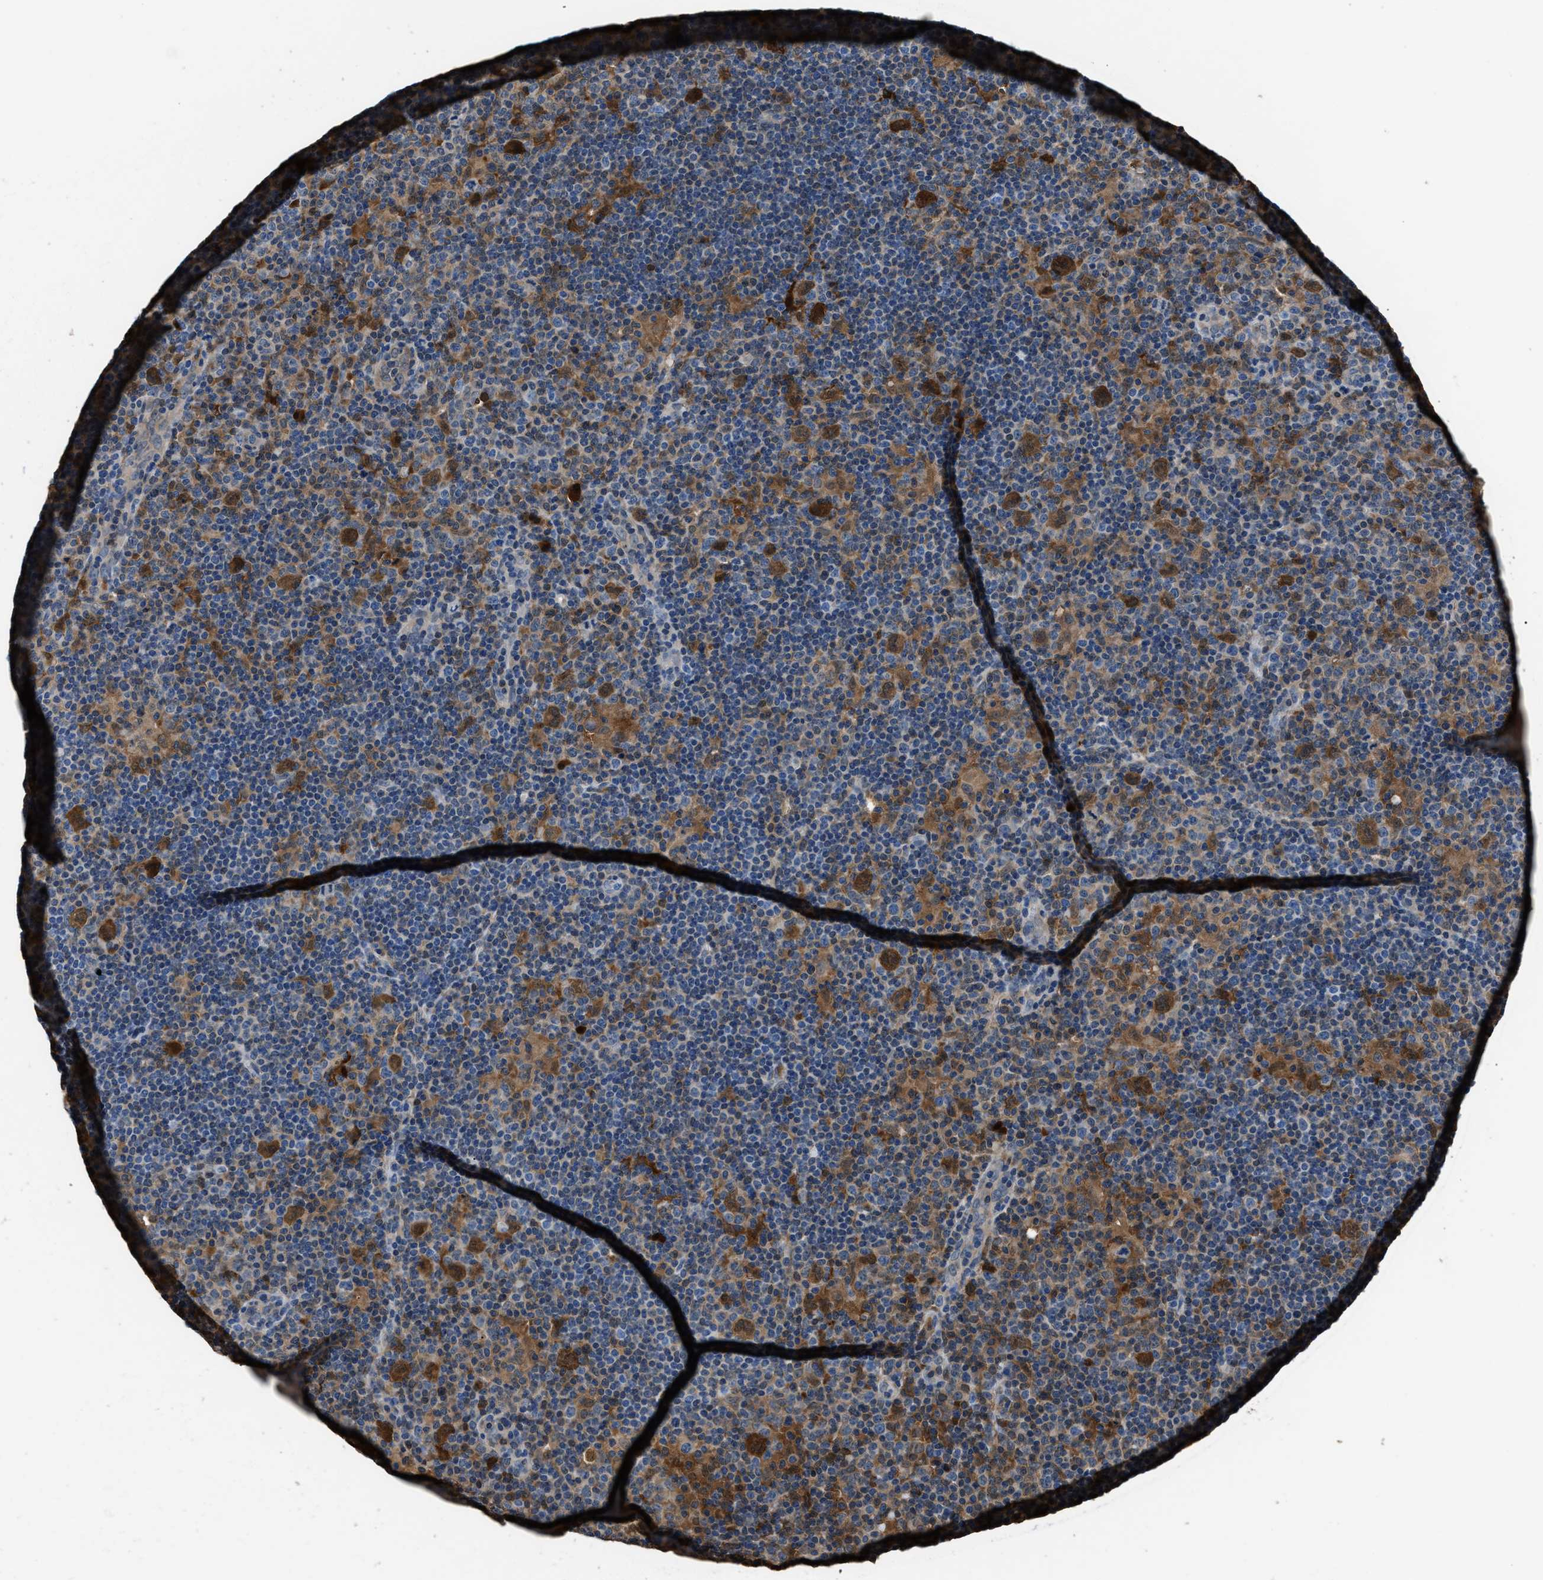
{"staining": {"intensity": "strong", "quantity": ">75%", "location": "cytoplasmic/membranous"}, "tissue": "lymphoma", "cell_type": "Tumor cells", "image_type": "cancer", "snomed": [{"axis": "morphology", "description": "Hodgkin's disease, NOS"}, {"axis": "topography", "description": "Lymph node"}], "caption": "DAB (3,3'-diaminobenzidine) immunohistochemical staining of human Hodgkin's disease shows strong cytoplasmic/membranous protein staining in about >75% of tumor cells.", "gene": "GSTP1", "patient": {"sex": "female", "age": 57}}